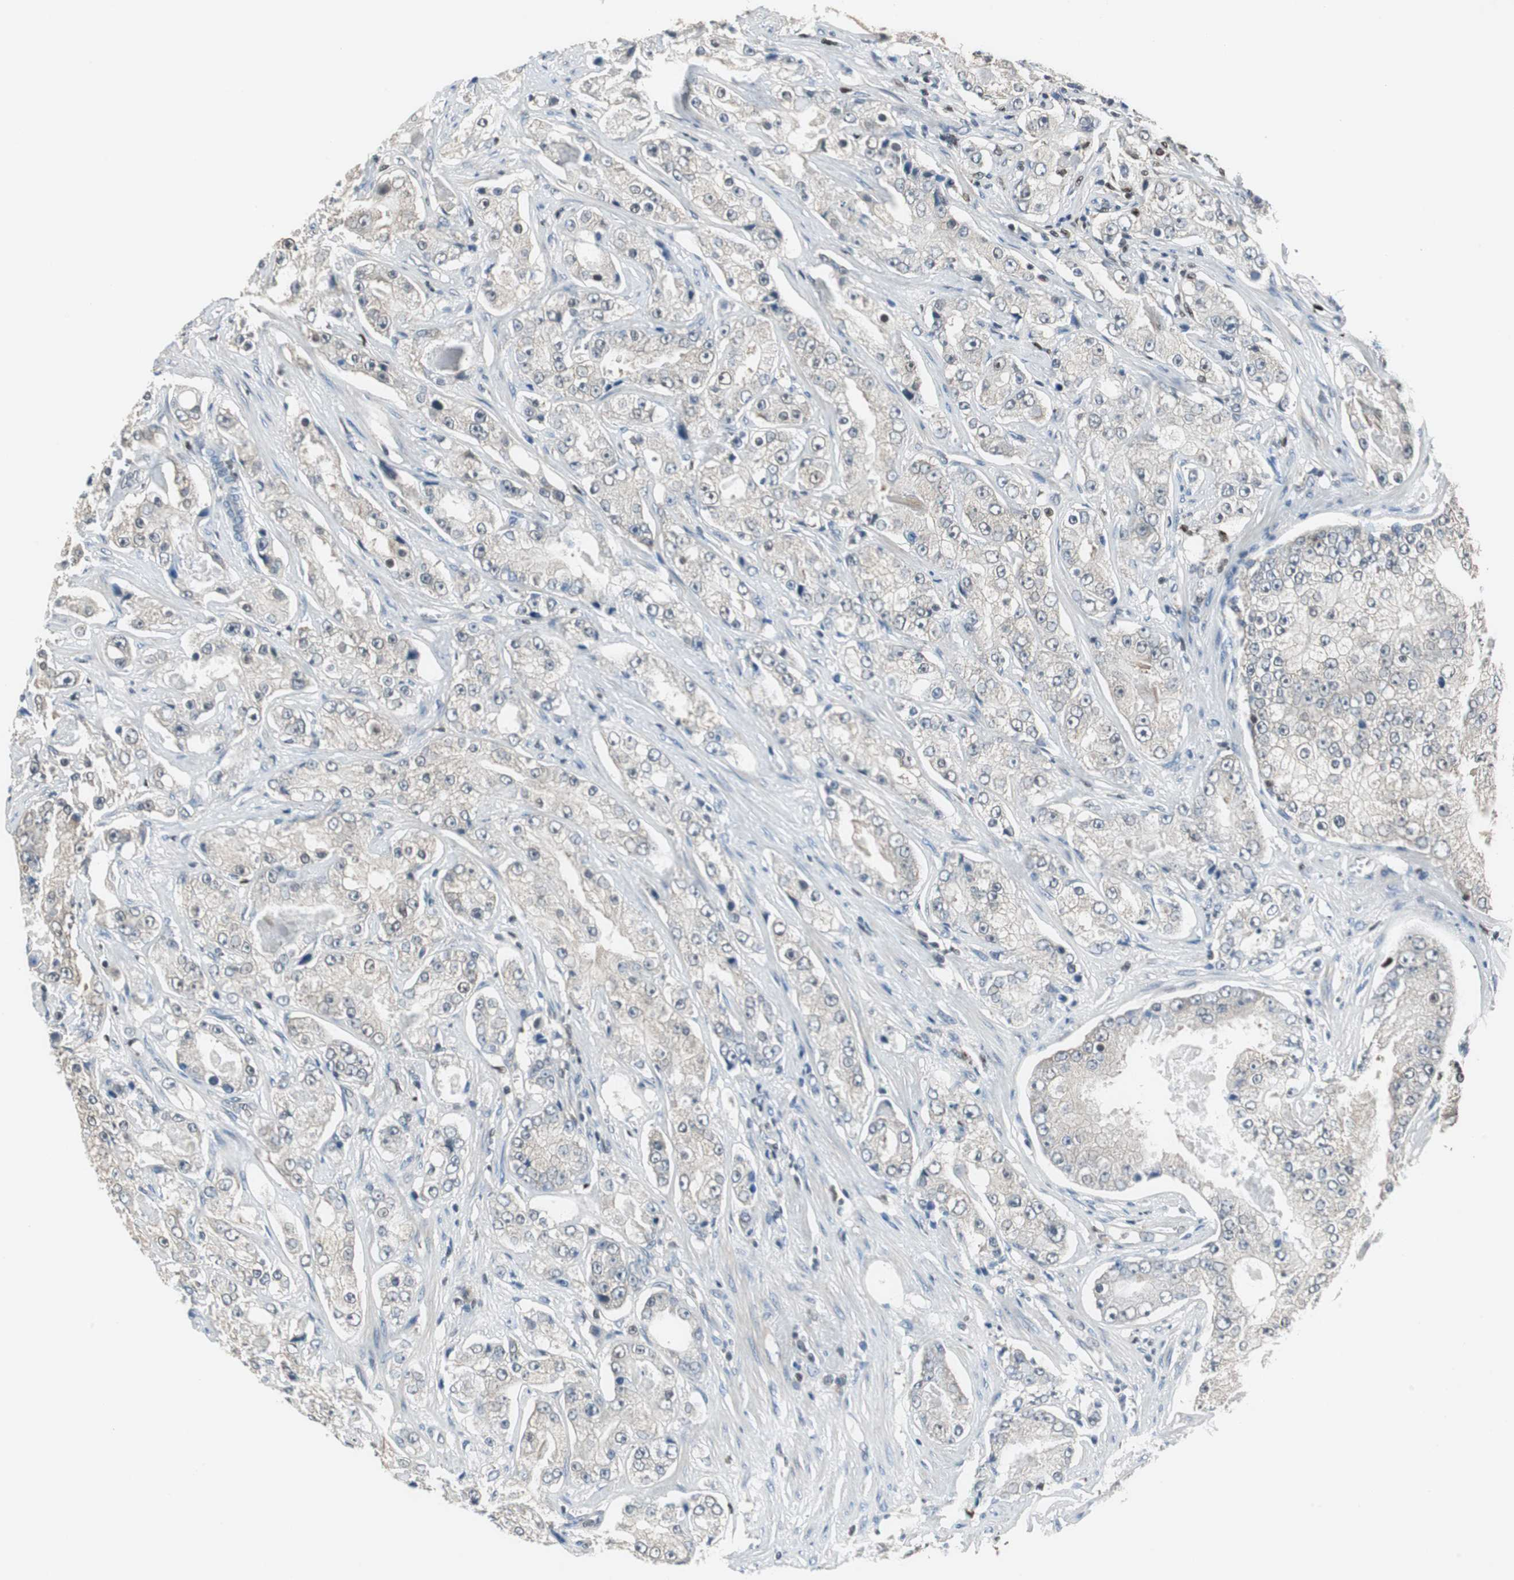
{"staining": {"intensity": "negative", "quantity": "none", "location": "none"}, "tissue": "prostate cancer", "cell_type": "Tumor cells", "image_type": "cancer", "snomed": [{"axis": "morphology", "description": "Adenocarcinoma, High grade"}, {"axis": "topography", "description": "Prostate"}], "caption": "This is an IHC micrograph of human adenocarcinoma (high-grade) (prostate). There is no positivity in tumor cells.", "gene": "MAFB", "patient": {"sex": "male", "age": 73}}